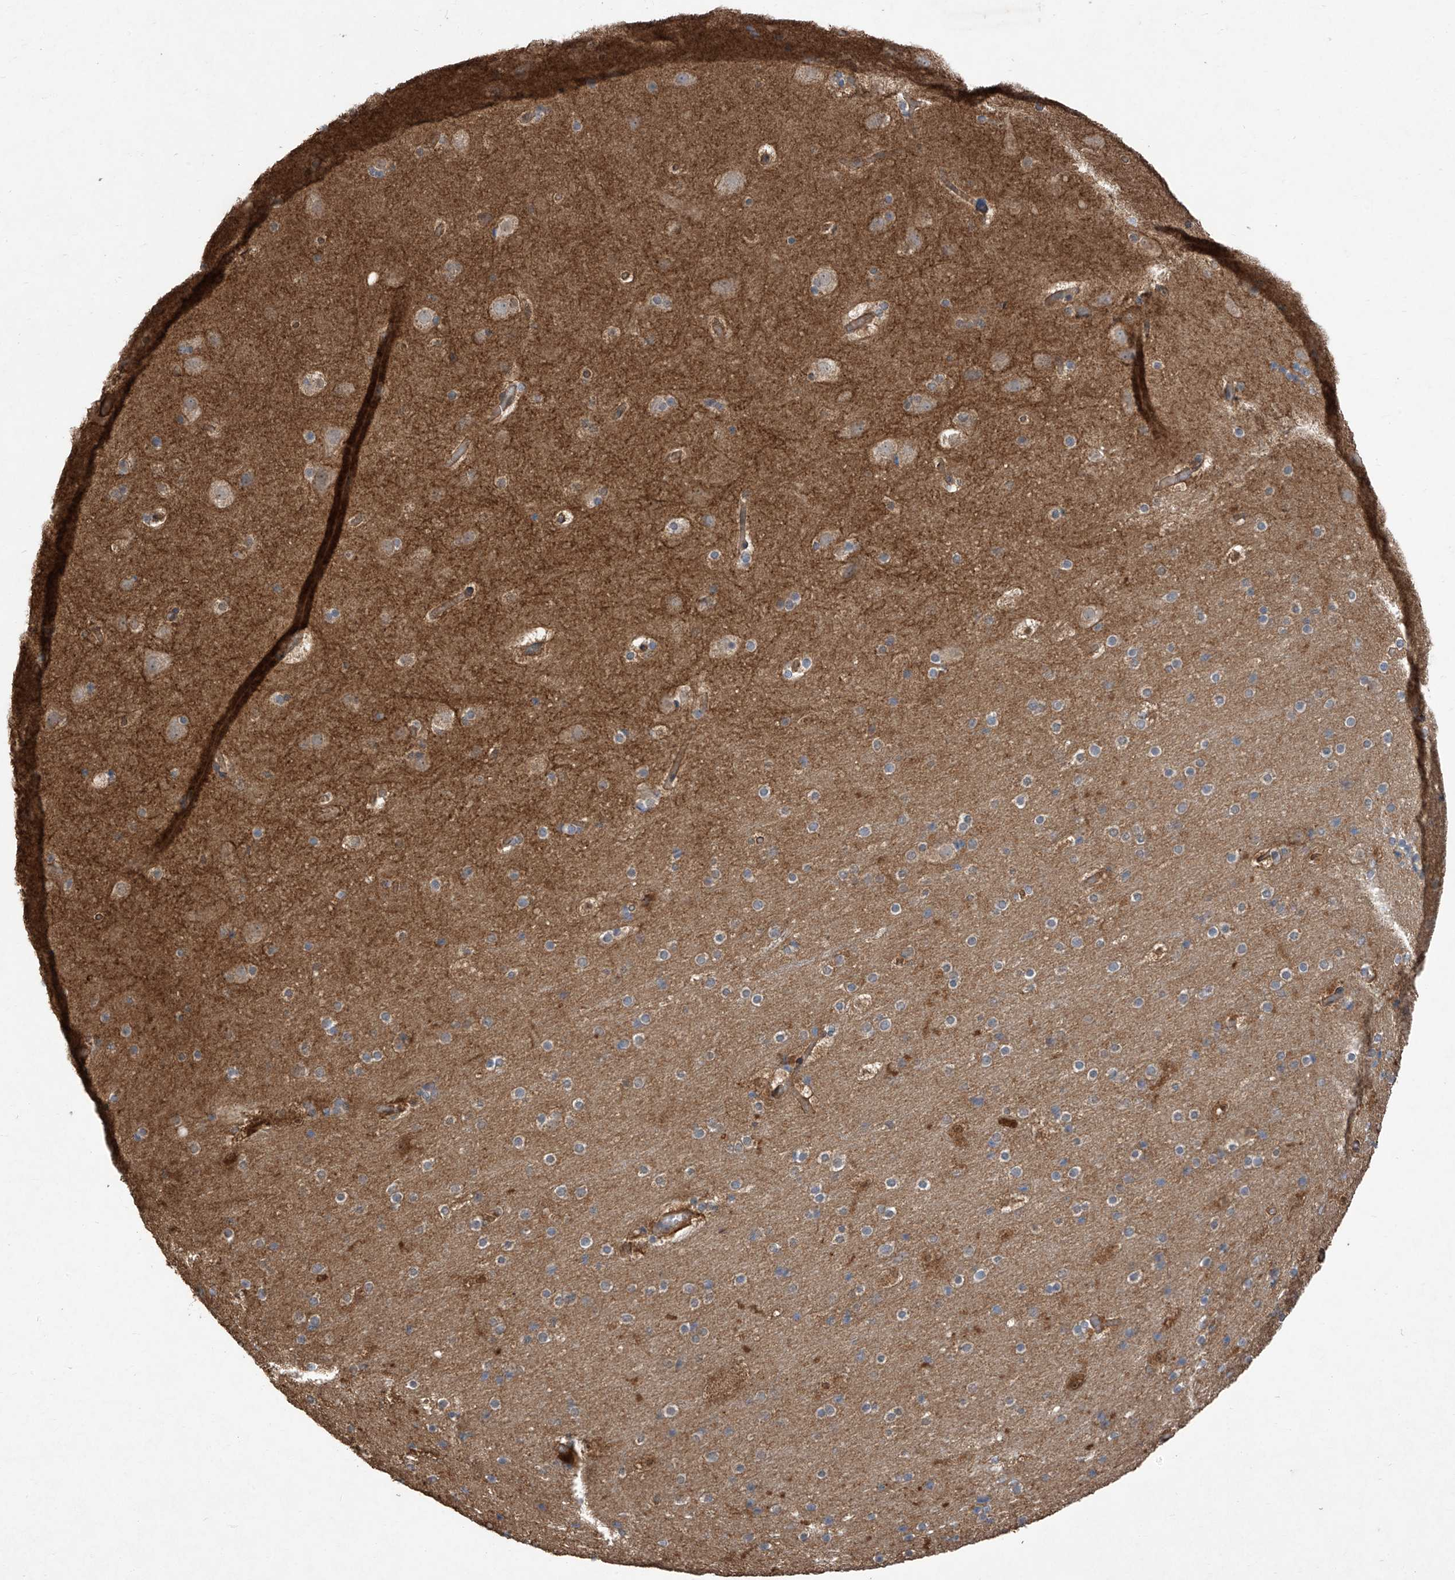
{"staining": {"intensity": "moderate", "quantity": "25%-75%", "location": "cytoplasmic/membranous"}, "tissue": "cerebral cortex", "cell_type": "Endothelial cells", "image_type": "normal", "snomed": [{"axis": "morphology", "description": "Normal tissue, NOS"}, {"axis": "topography", "description": "Cerebral cortex"}], "caption": "Immunohistochemistry photomicrograph of unremarkable cerebral cortex: cerebral cortex stained using immunohistochemistry (IHC) demonstrates medium levels of moderate protein expression localized specifically in the cytoplasmic/membranous of endothelial cells, appearing as a cytoplasmic/membranous brown color.", "gene": "AGBL5", "patient": {"sex": "male", "age": 57}}